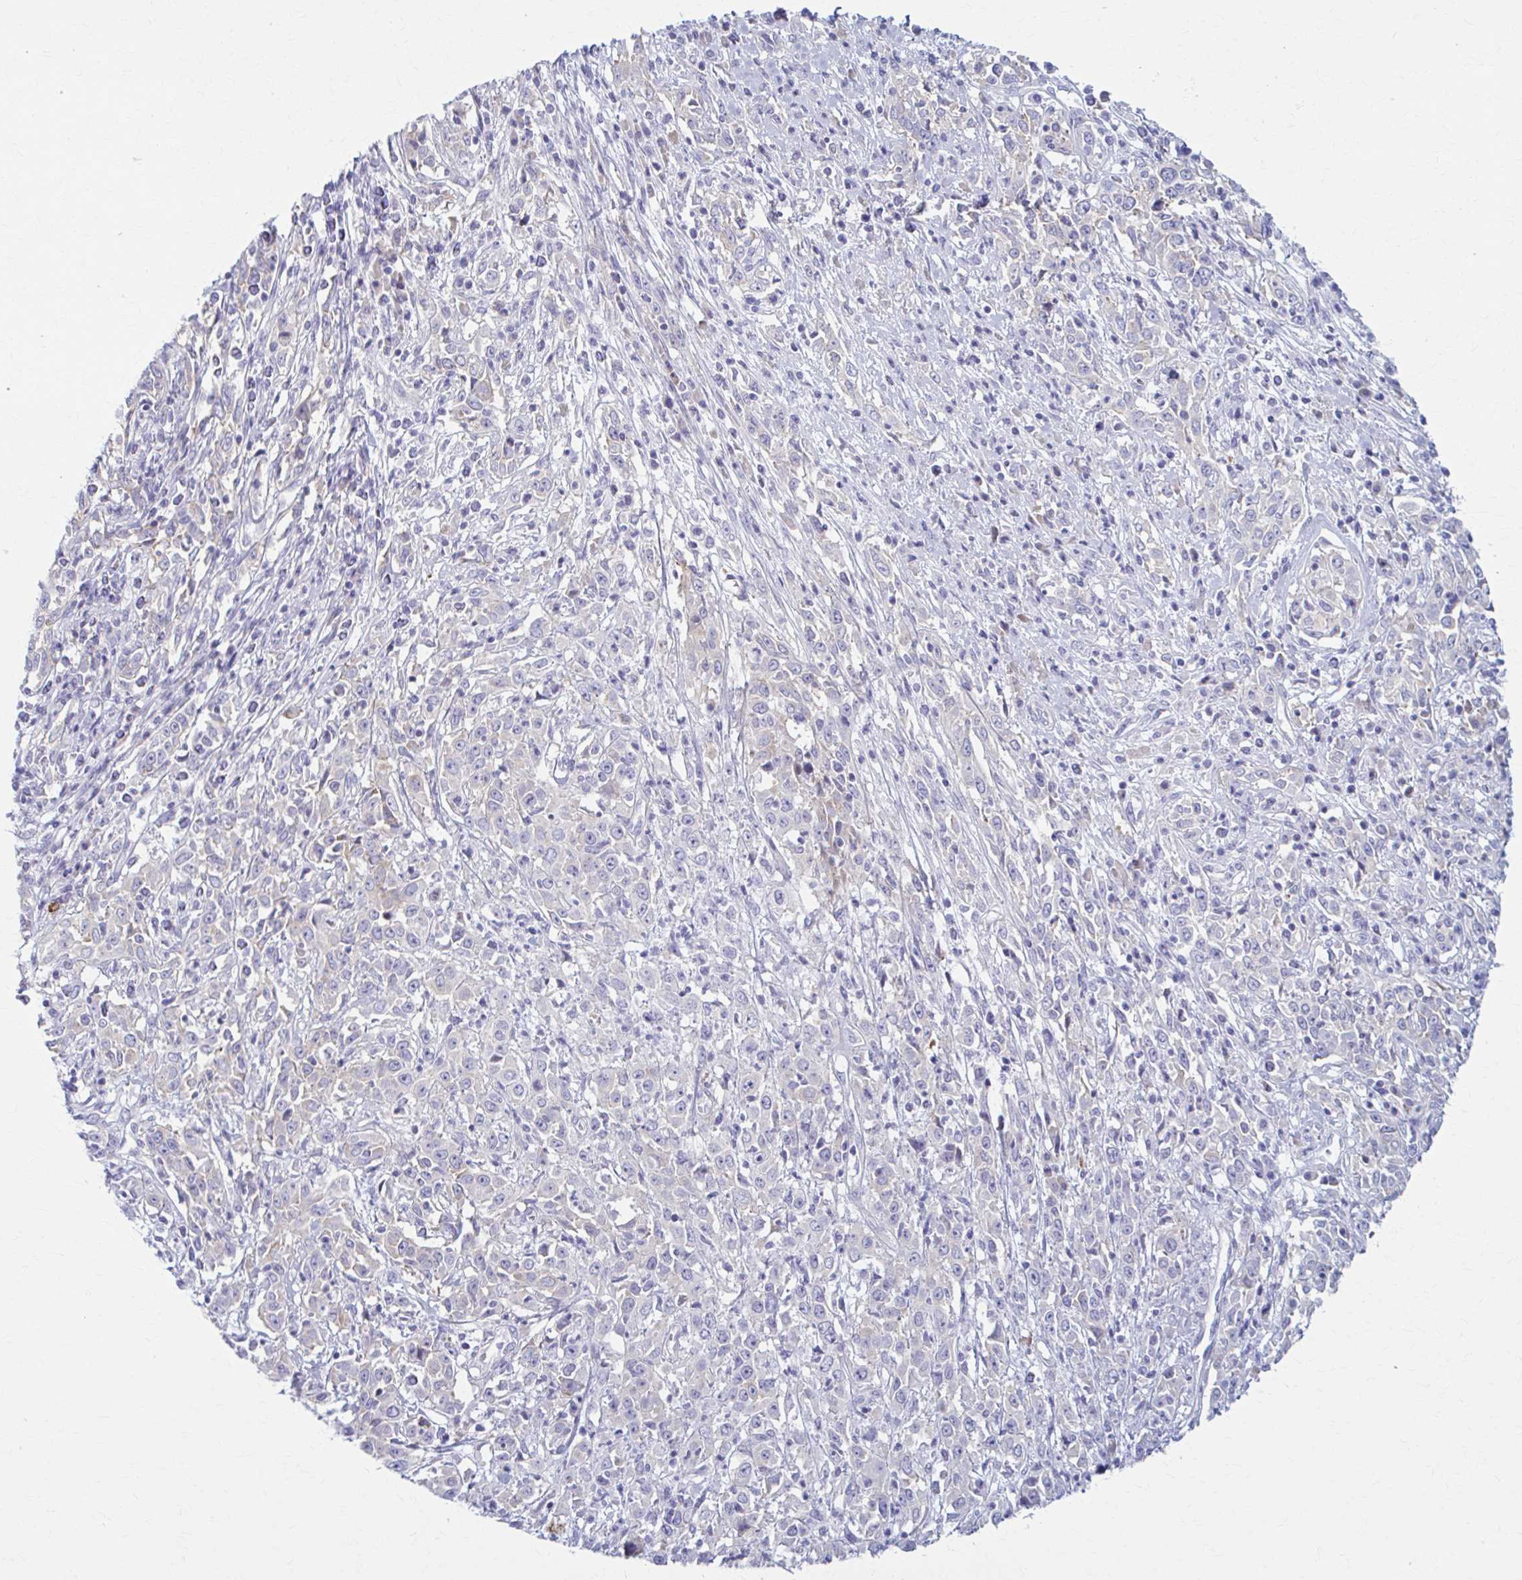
{"staining": {"intensity": "negative", "quantity": "none", "location": "none"}, "tissue": "cervical cancer", "cell_type": "Tumor cells", "image_type": "cancer", "snomed": [{"axis": "morphology", "description": "Adenocarcinoma, NOS"}, {"axis": "topography", "description": "Cervix"}], "caption": "Immunohistochemistry image of neoplastic tissue: human adenocarcinoma (cervical) stained with DAB displays no significant protein expression in tumor cells.", "gene": "PRKRA", "patient": {"sex": "female", "age": 40}}